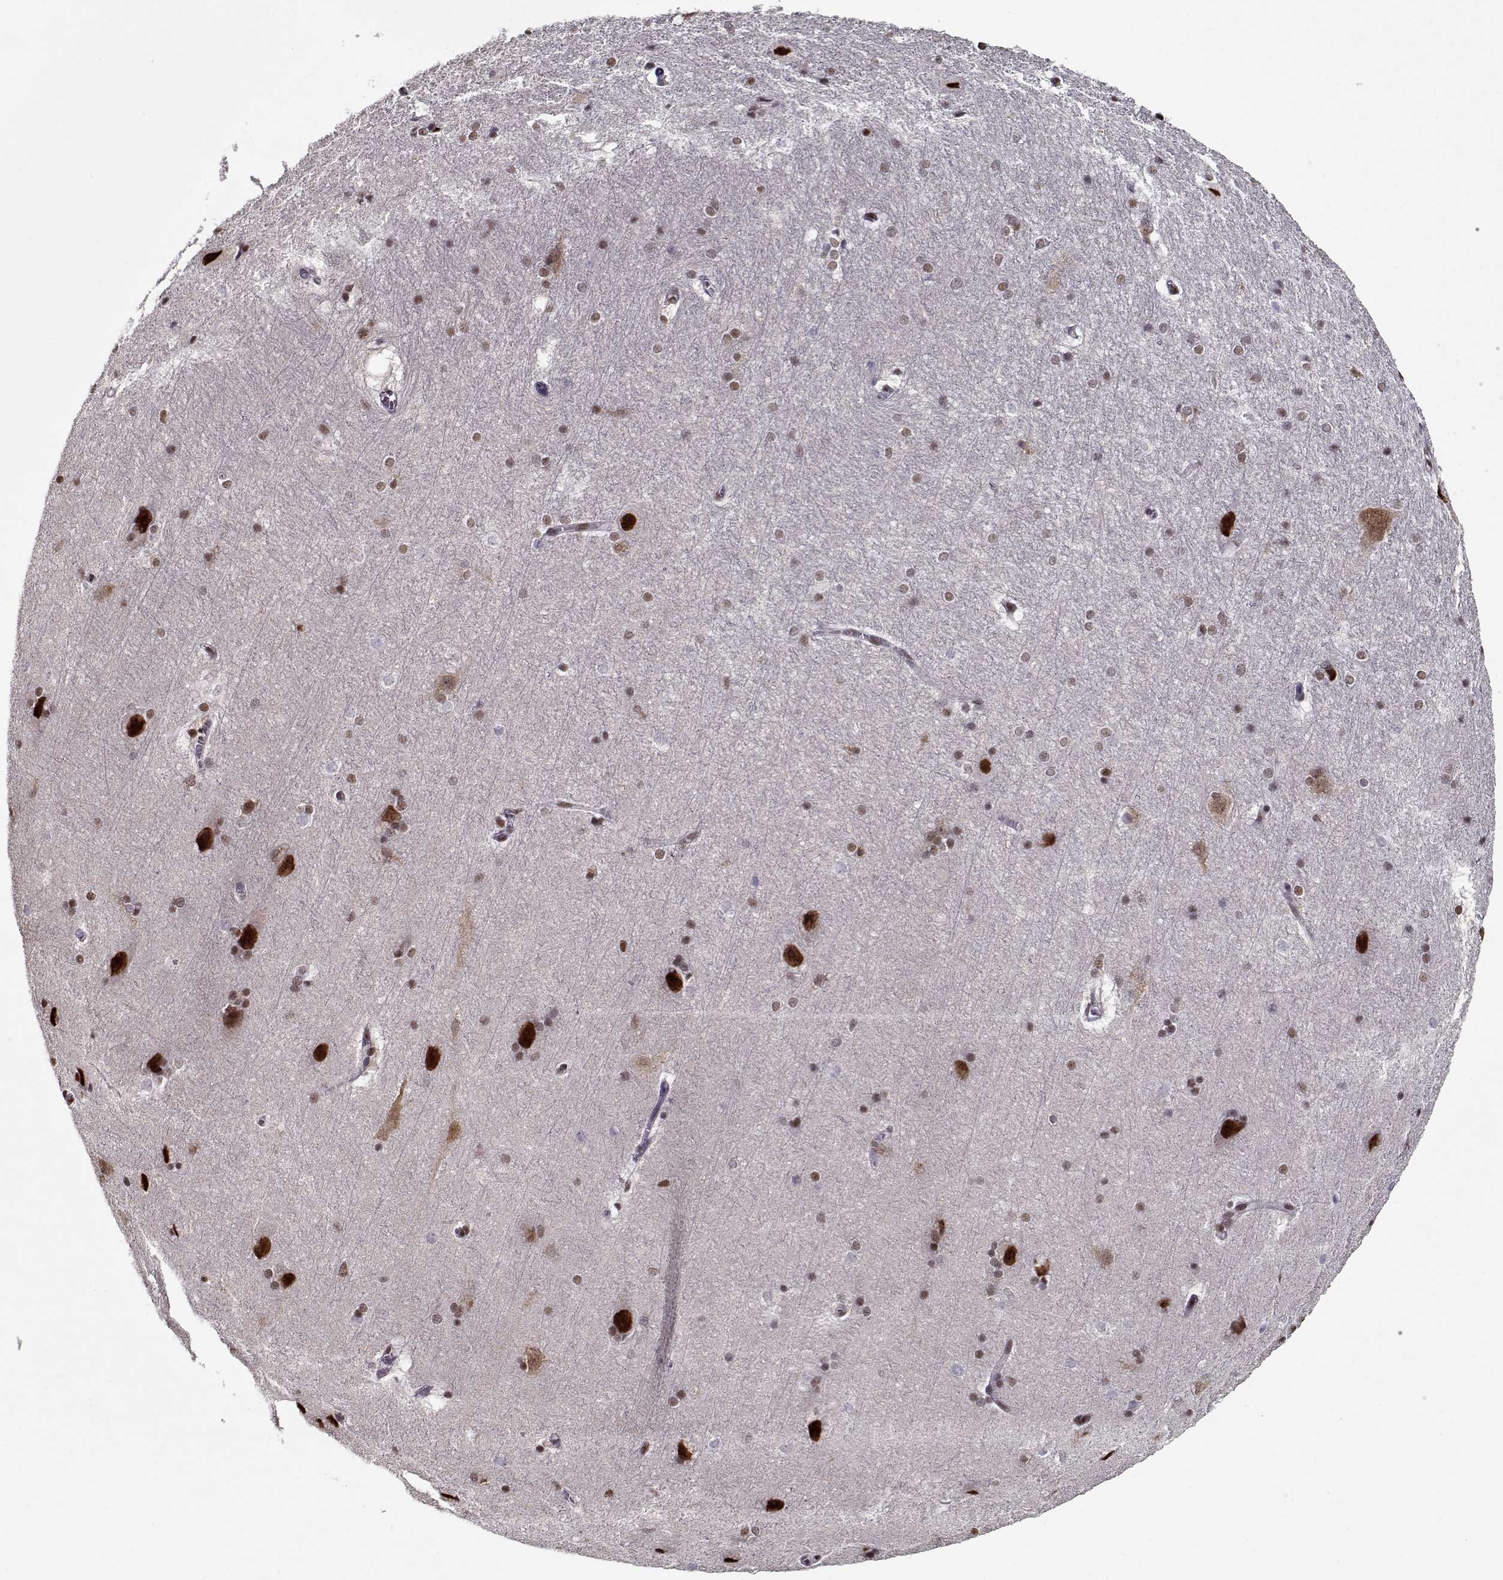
{"staining": {"intensity": "negative", "quantity": "none", "location": "none"}, "tissue": "hippocampus", "cell_type": "Glial cells", "image_type": "normal", "snomed": [{"axis": "morphology", "description": "Normal tissue, NOS"}, {"axis": "topography", "description": "Cerebral cortex"}, {"axis": "topography", "description": "Hippocampus"}], "caption": "The image displays no staining of glial cells in benign hippocampus.", "gene": "PRMT1", "patient": {"sex": "female", "age": 19}}